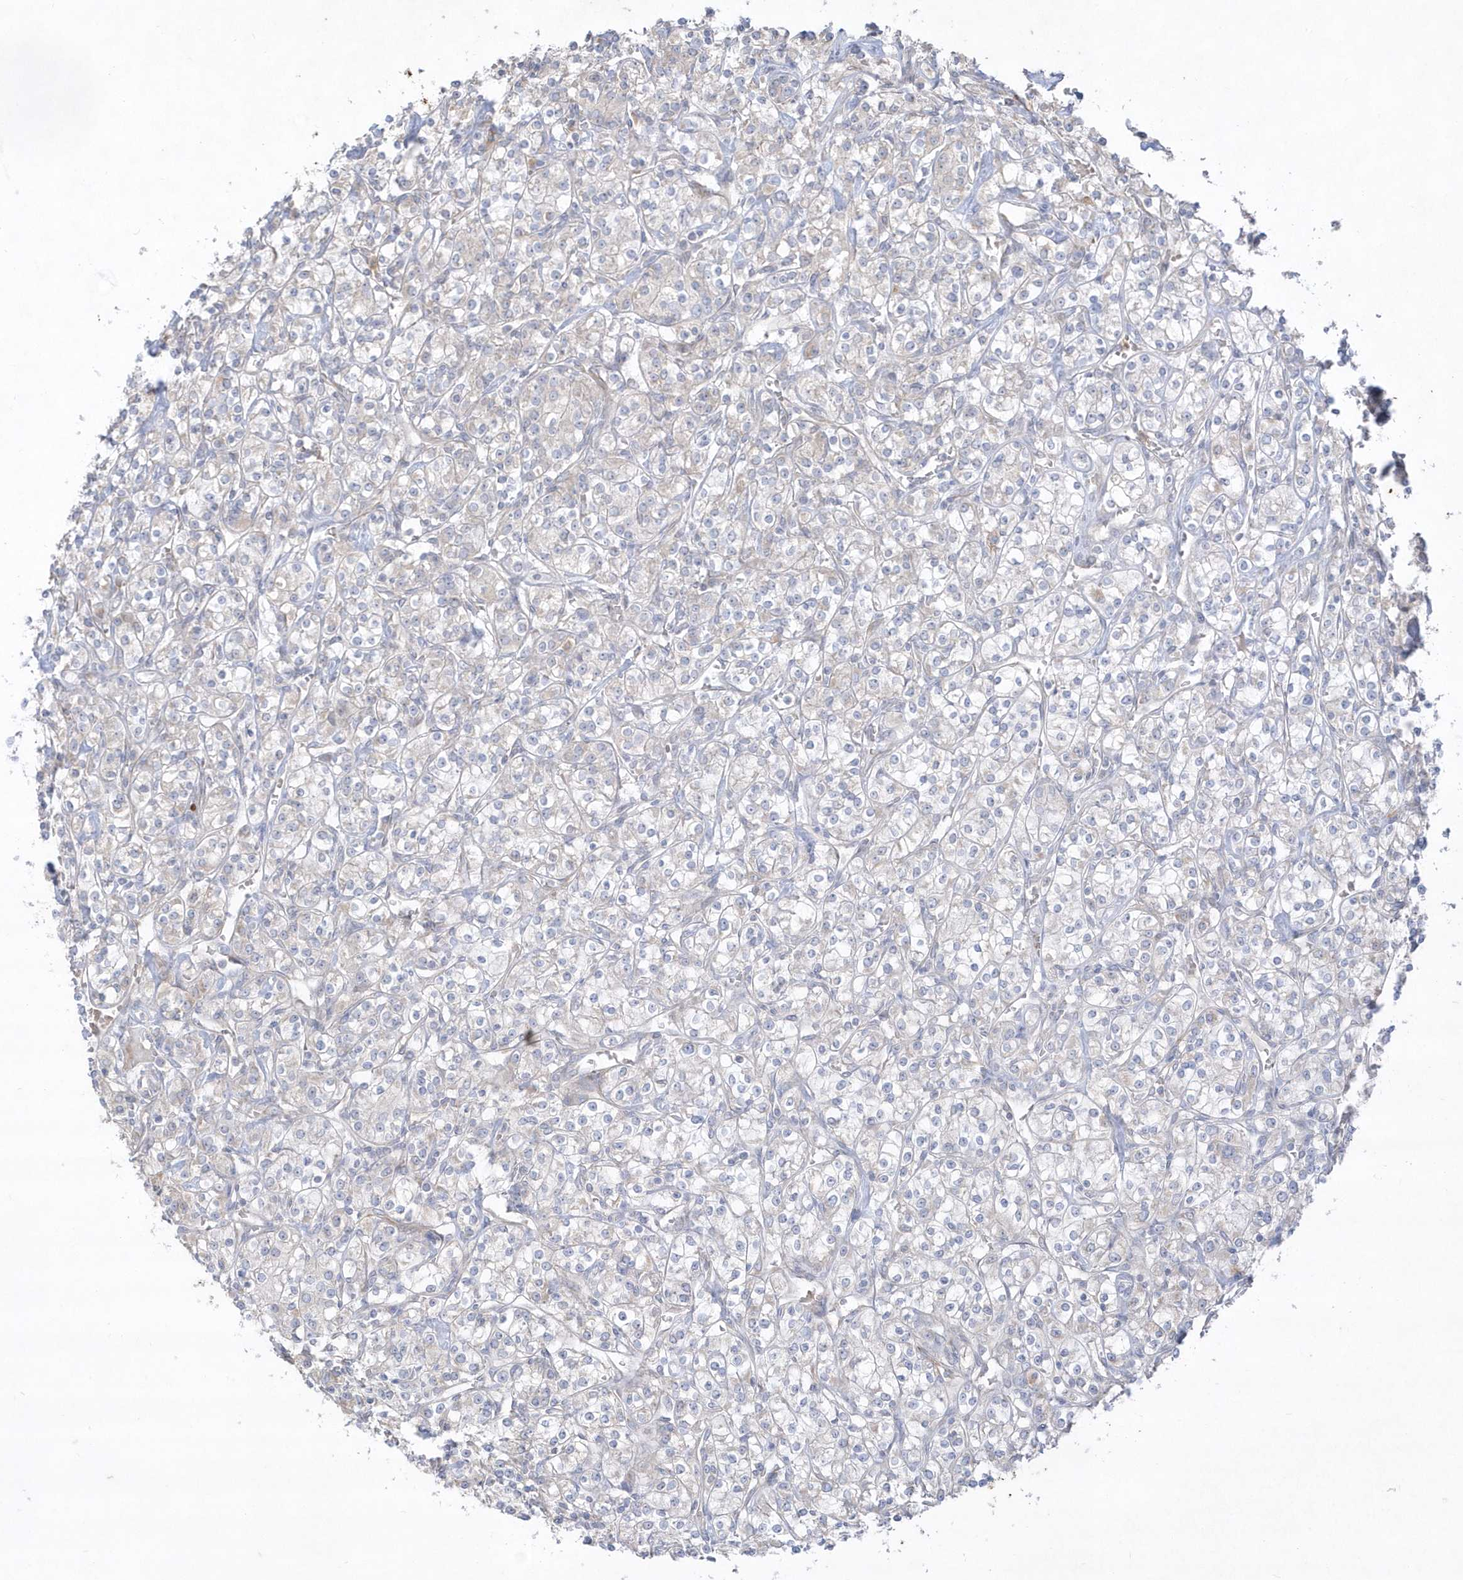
{"staining": {"intensity": "negative", "quantity": "none", "location": "none"}, "tissue": "renal cancer", "cell_type": "Tumor cells", "image_type": "cancer", "snomed": [{"axis": "morphology", "description": "Adenocarcinoma, NOS"}, {"axis": "topography", "description": "Kidney"}], "caption": "The histopathology image shows no staining of tumor cells in renal adenocarcinoma.", "gene": "LARS1", "patient": {"sex": "male", "age": 77}}